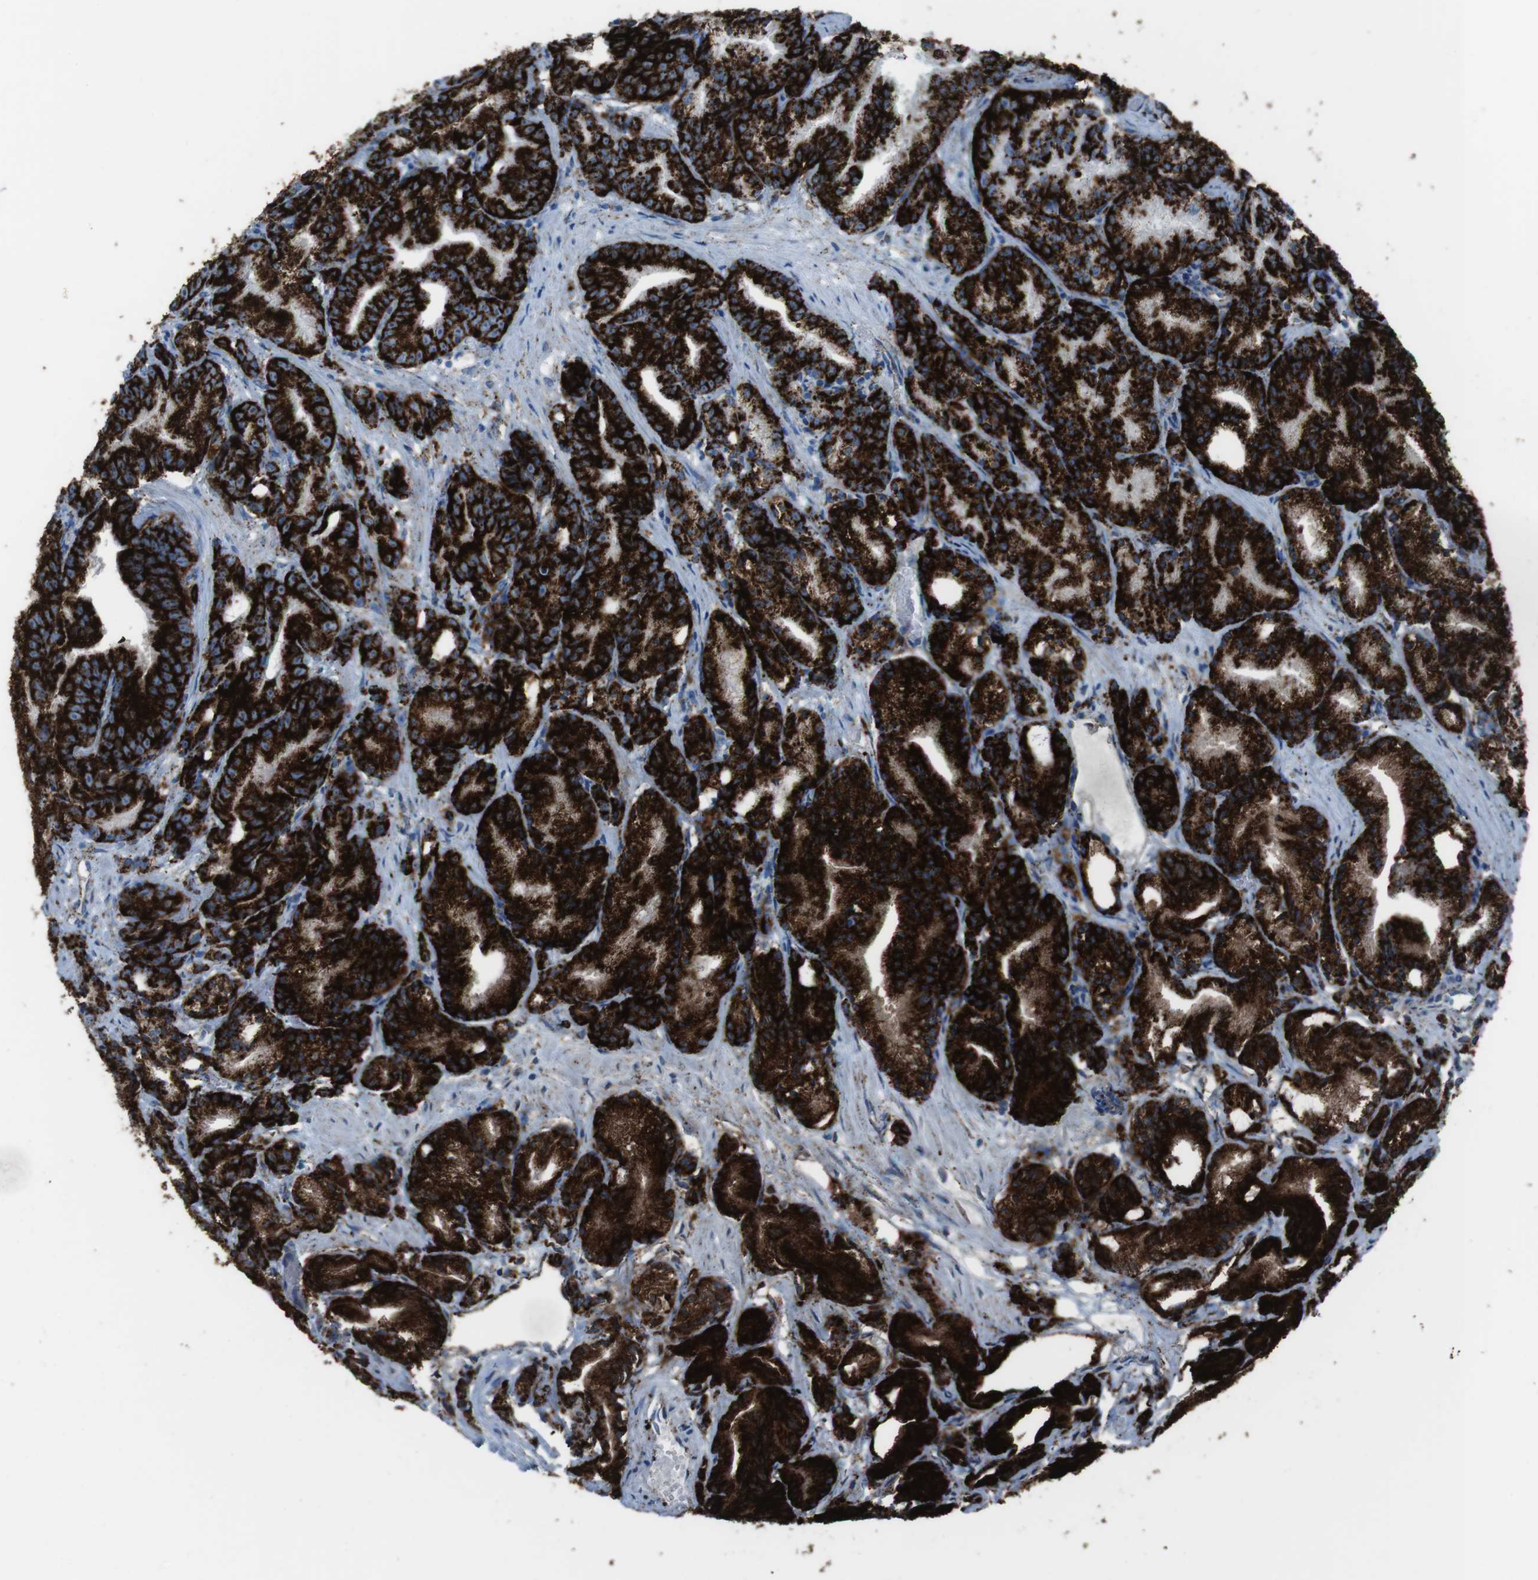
{"staining": {"intensity": "strong", "quantity": ">75%", "location": "cytoplasmic/membranous"}, "tissue": "prostate cancer", "cell_type": "Tumor cells", "image_type": "cancer", "snomed": [{"axis": "morphology", "description": "Adenocarcinoma, Low grade"}, {"axis": "topography", "description": "Prostate"}], "caption": "High-magnification brightfield microscopy of prostate cancer stained with DAB (brown) and counterstained with hematoxylin (blue). tumor cells exhibit strong cytoplasmic/membranous positivity is present in approximately>75% of cells.", "gene": "SCARB2", "patient": {"sex": "male", "age": 89}}